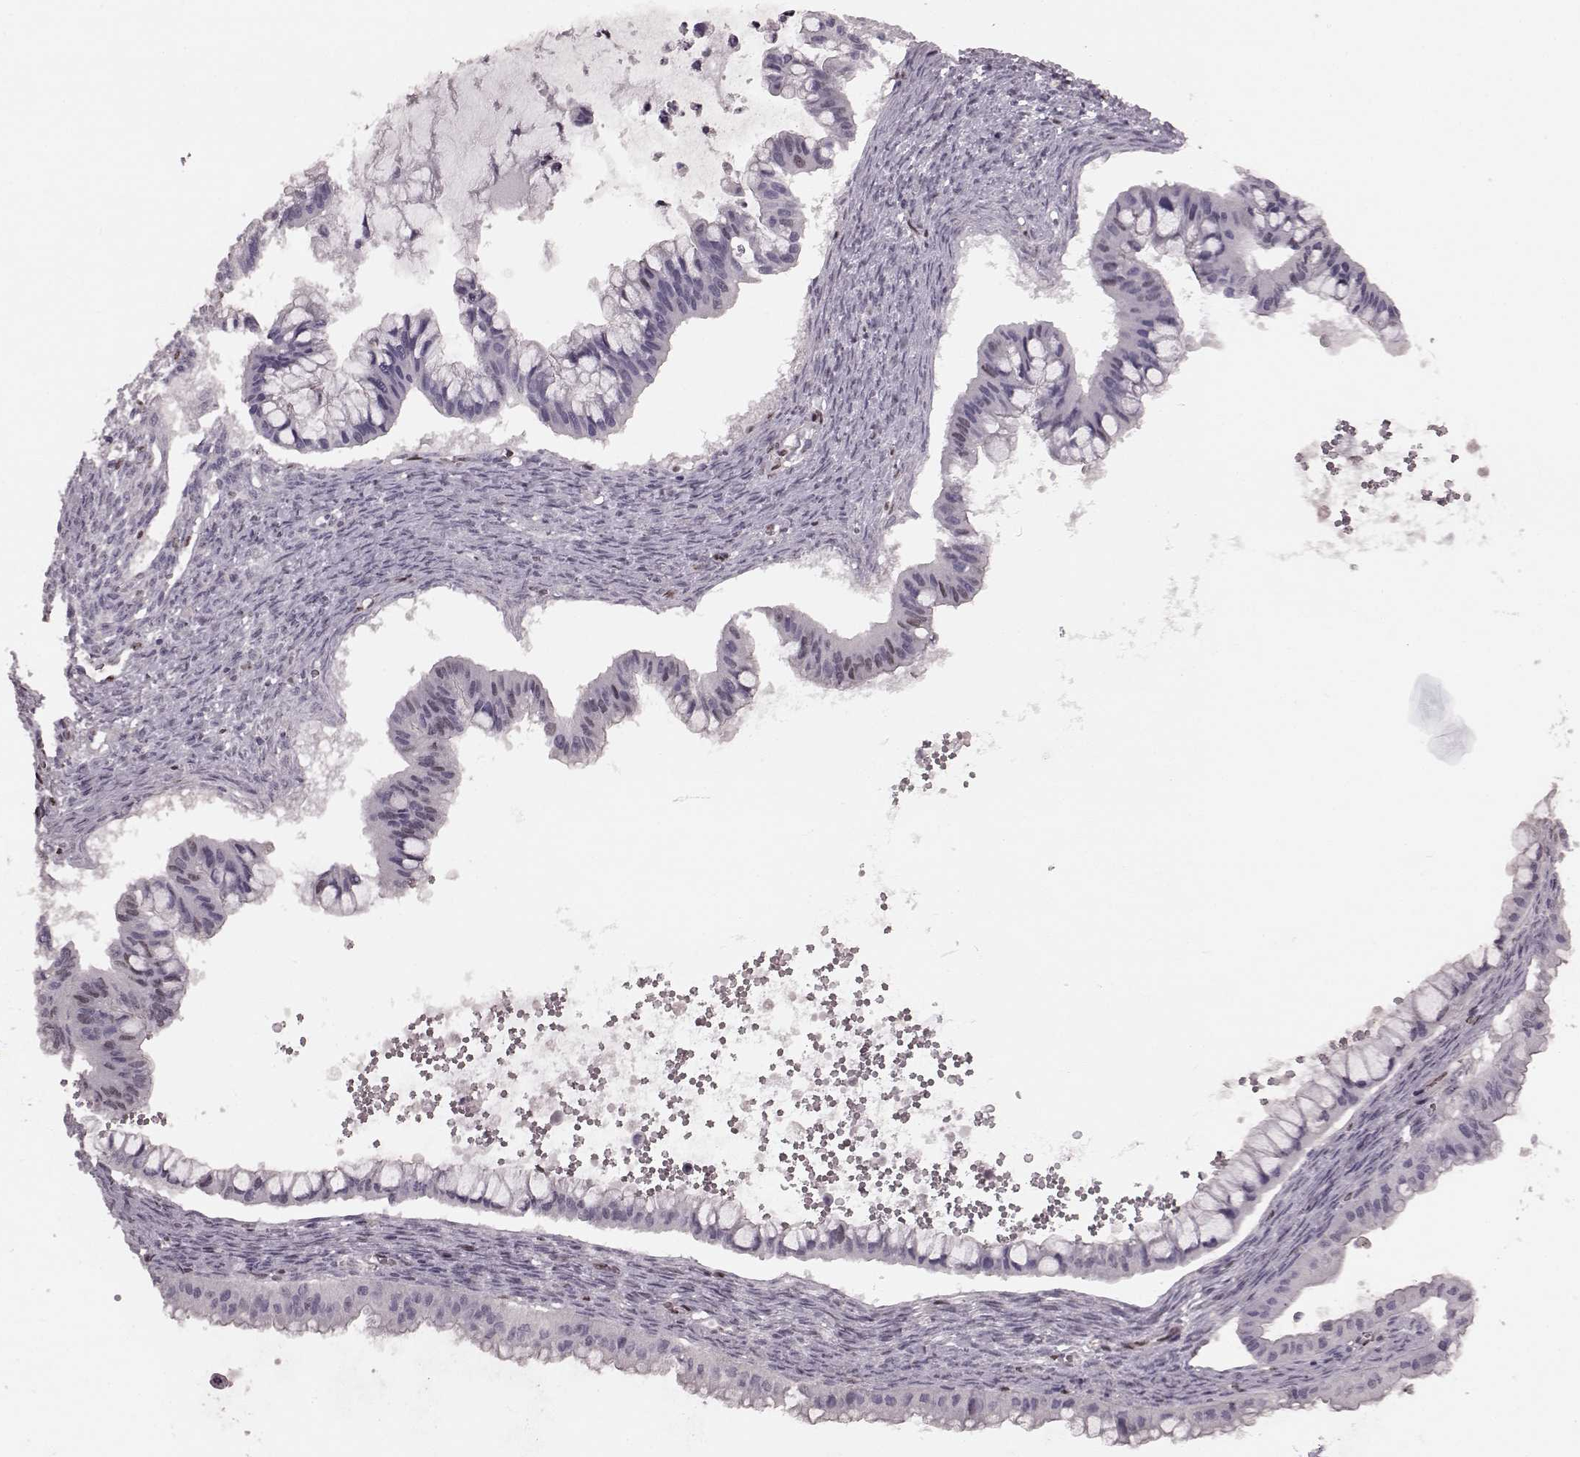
{"staining": {"intensity": "negative", "quantity": "none", "location": "none"}, "tissue": "ovarian cancer", "cell_type": "Tumor cells", "image_type": "cancer", "snomed": [{"axis": "morphology", "description": "Cystadenocarcinoma, mucinous, NOS"}, {"axis": "topography", "description": "Ovary"}], "caption": "DAB immunohistochemical staining of ovarian mucinous cystadenocarcinoma exhibits no significant expression in tumor cells.", "gene": "NR2C1", "patient": {"sex": "female", "age": 72}}